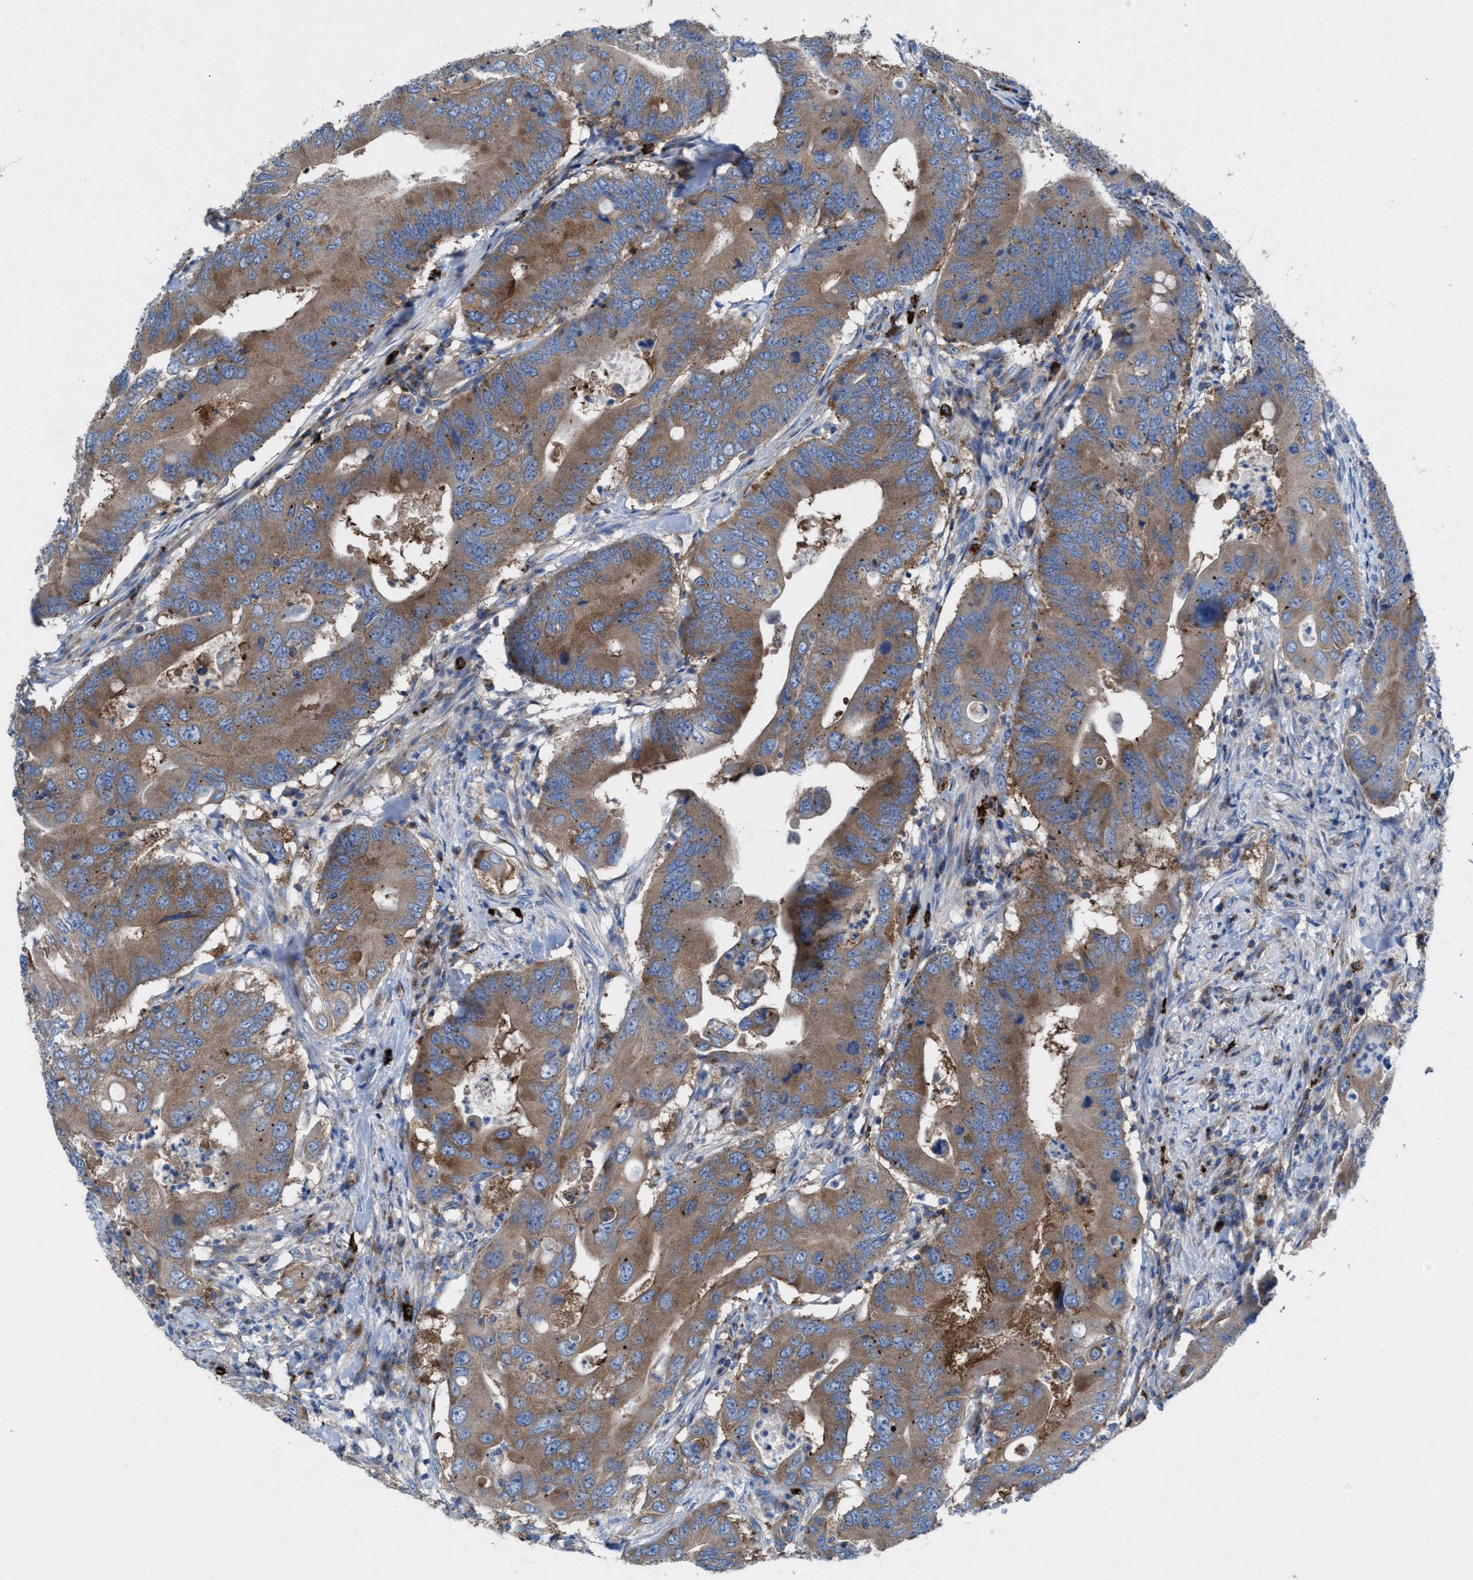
{"staining": {"intensity": "moderate", "quantity": ">75%", "location": "cytoplasmic/membranous"}, "tissue": "colorectal cancer", "cell_type": "Tumor cells", "image_type": "cancer", "snomed": [{"axis": "morphology", "description": "Adenocarcinoma, NOS"}, {"axis": "topography", "description": "Colon"}], "caption": "DAB (3,3'-diaminobenzidine) immunohistochemical staining of human colorectal adenocarcinoma reveals moderate cytoplasmic/membranous protein positivity in approximately >75% of tumor cells. The staining was performed using DAB to visualize the protein expression in brown, while the nuclei were stained in blue with hematoxylin (Magnification: 20x).", "gene": "NYAP1", "patient": {"sex": "male", "age": 71}}